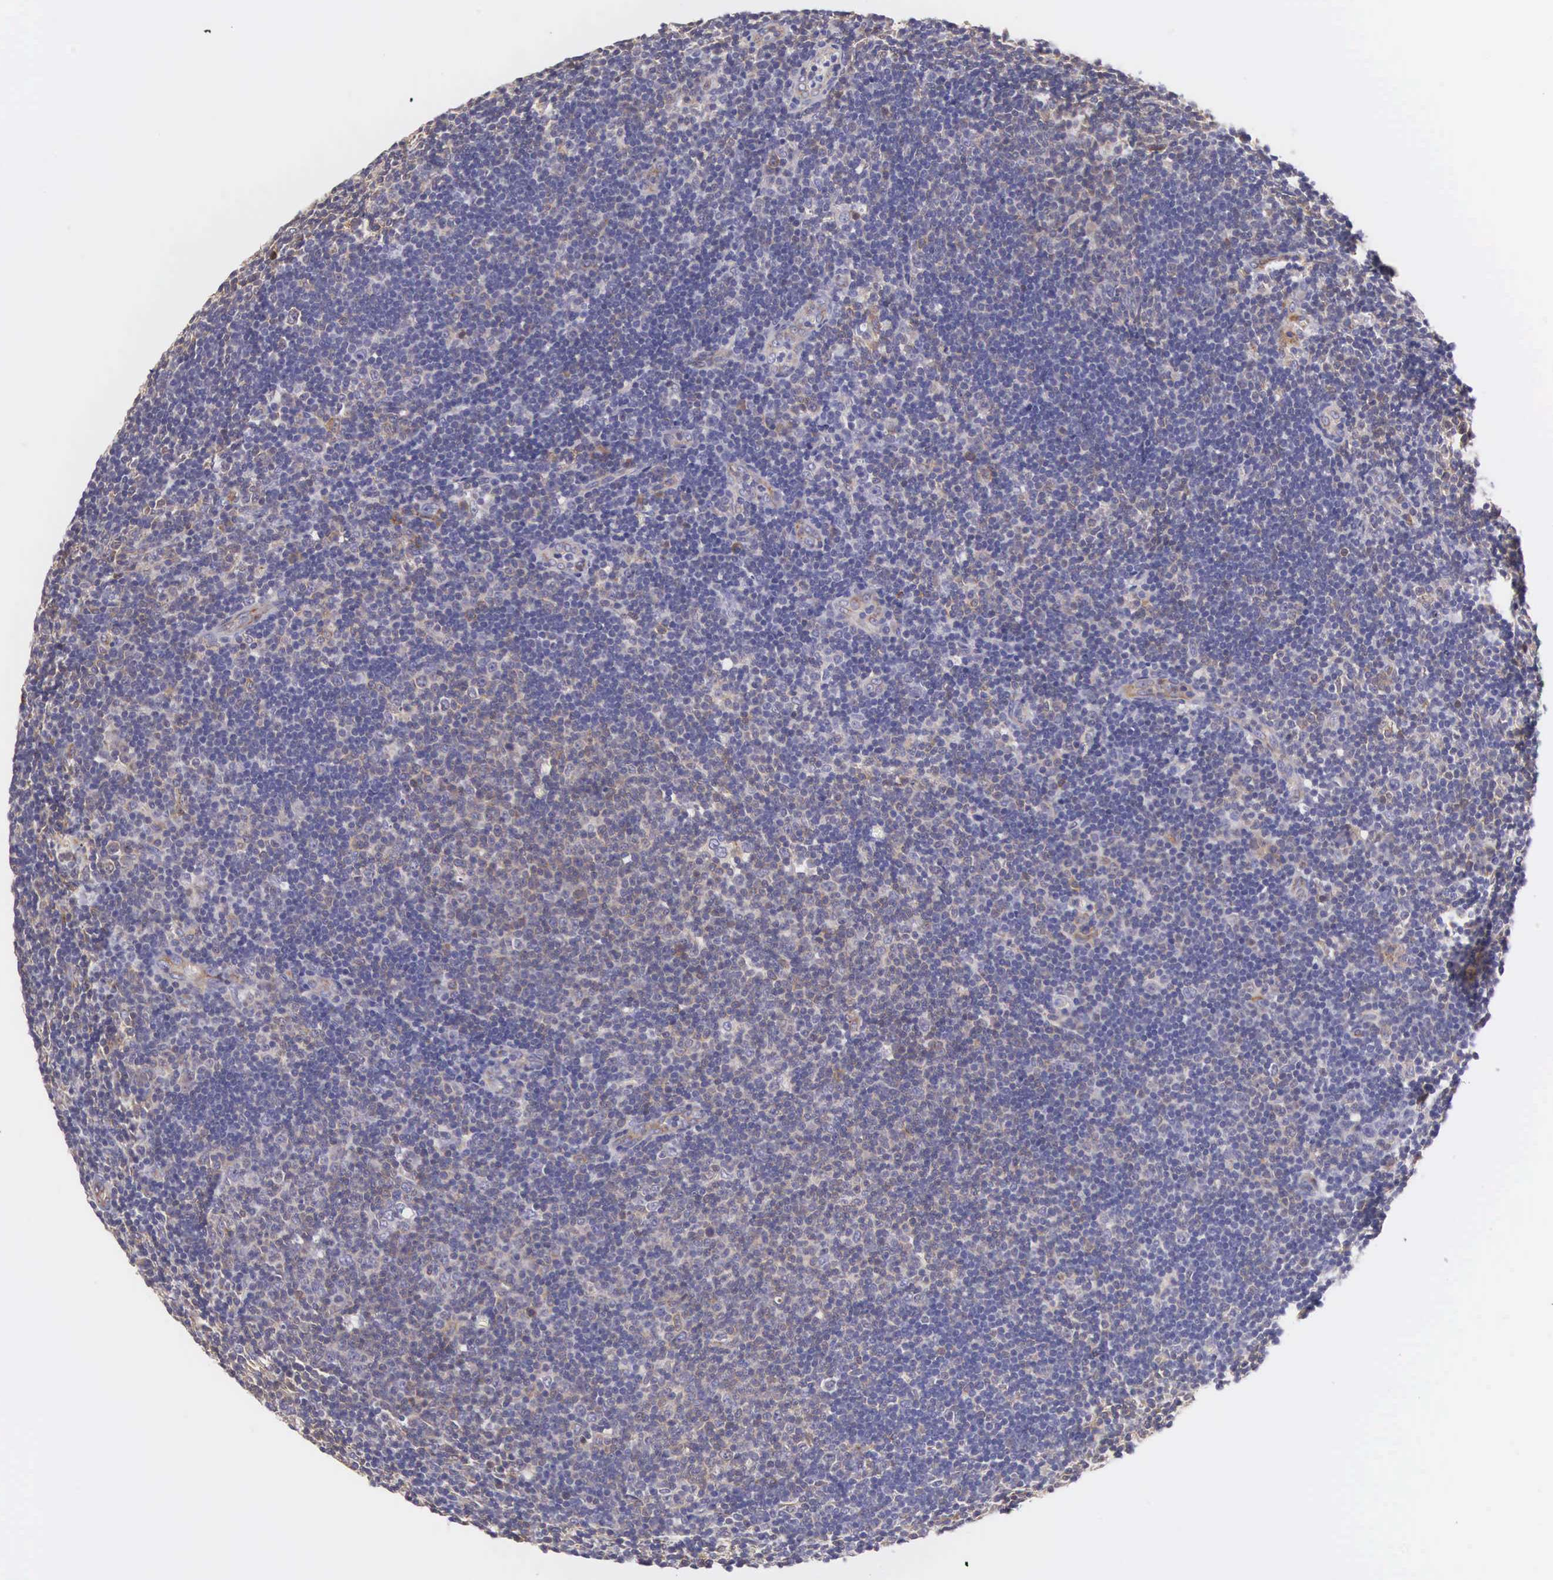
{"staining": {"intensity": "negative", "quantity": "none", "location": "none"}, "tissue": "lymphoma", "cell_type": "Tumor cells", "image_type": "cancer", "snomed": [{"axis": "morphology", "description": "Malignant lymphoma, non-Hodgkin's type, Low grade"}, {"axis": "topography", "description": "Lymph node"}], "caption": "DAB (3,3'-diaminobenzidine) immunohistochemical staining of human malignant lymphoma, non-Hodgkin's type (low-grade) reveals no significant staining in tumor cells.", "gene": "OSBPL3", "patient": {"sex": "male", "age": 49}}